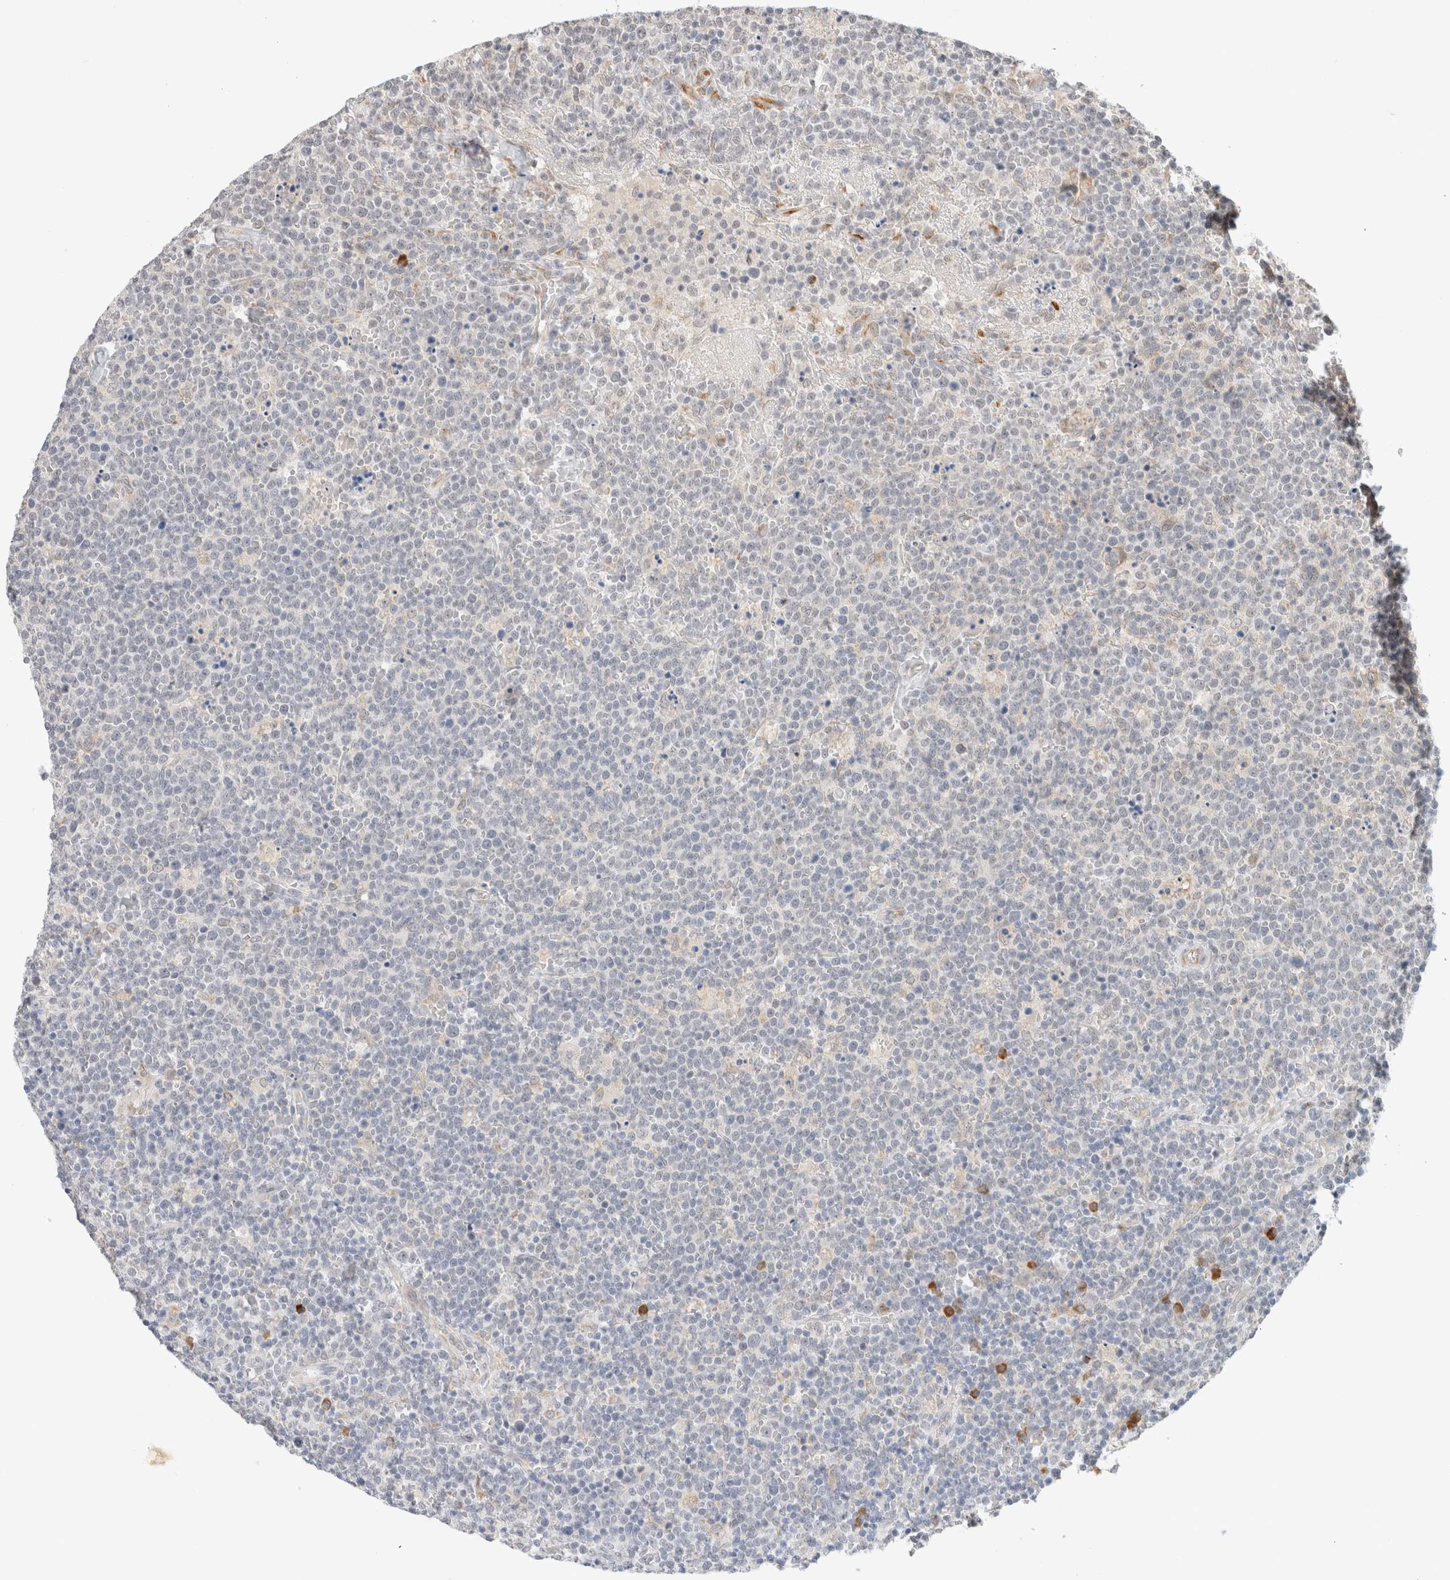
{"staining": {"intensity": "negative", "quantity": "none", "location": "none"}, "tissue": "lymphoma", "cell_type": "Tumor cells", "image_type": "cancer", "snomed": [{"axis": "morphology", "description": "Malignant lymphoma, non-Hodgkin's type, High grade"}, {"axis": "topography", "description": "Lymph node"}], "caption": "This is an immunohistochemistry histopathology image of malignant lymphoma, non-Hodgkin's type (high-grade). There is no expression in tumor cells.", "gene": "HDLBP", "patient": {"sex": "male", "age": 61}}